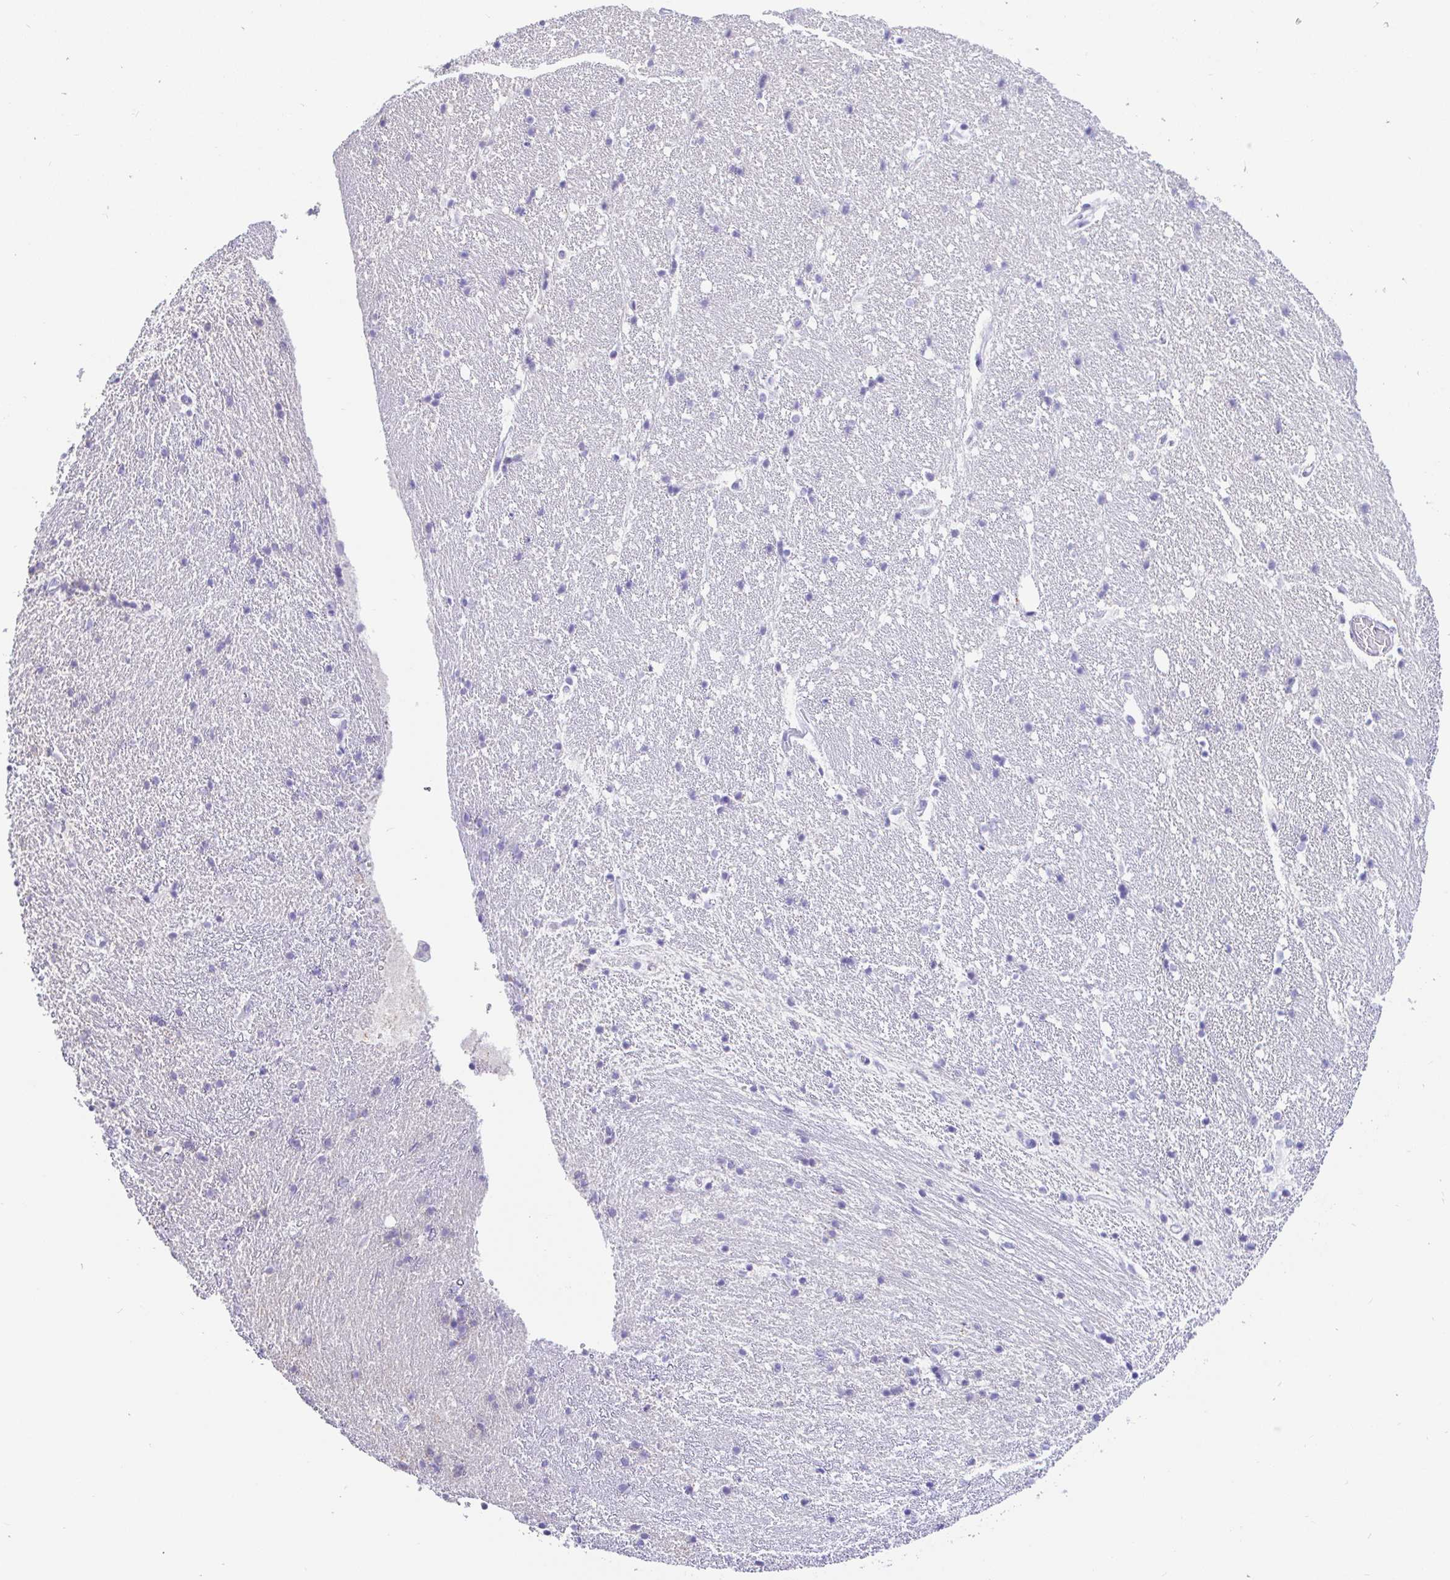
{"staining": {"intensity": "negative", "quantity": "none", "location": "none"}, "tissue": "hippocampus", "cell_type": "Glial cells", "image_type": "normal", "snomed": [{"axis": "morphology", "description": "Normal tissue, NOS"}, {"axis": "topography", "description": "Hippocampus"}], "caption": "High magnification brightfield microscopy of benign hippocampus stained with DAB (brown) and counterstained with hematoxylin (blue): glial cells show no significant staining.", "gene": "PINLYP", "patient": {"sex": "male", "age": 63}}